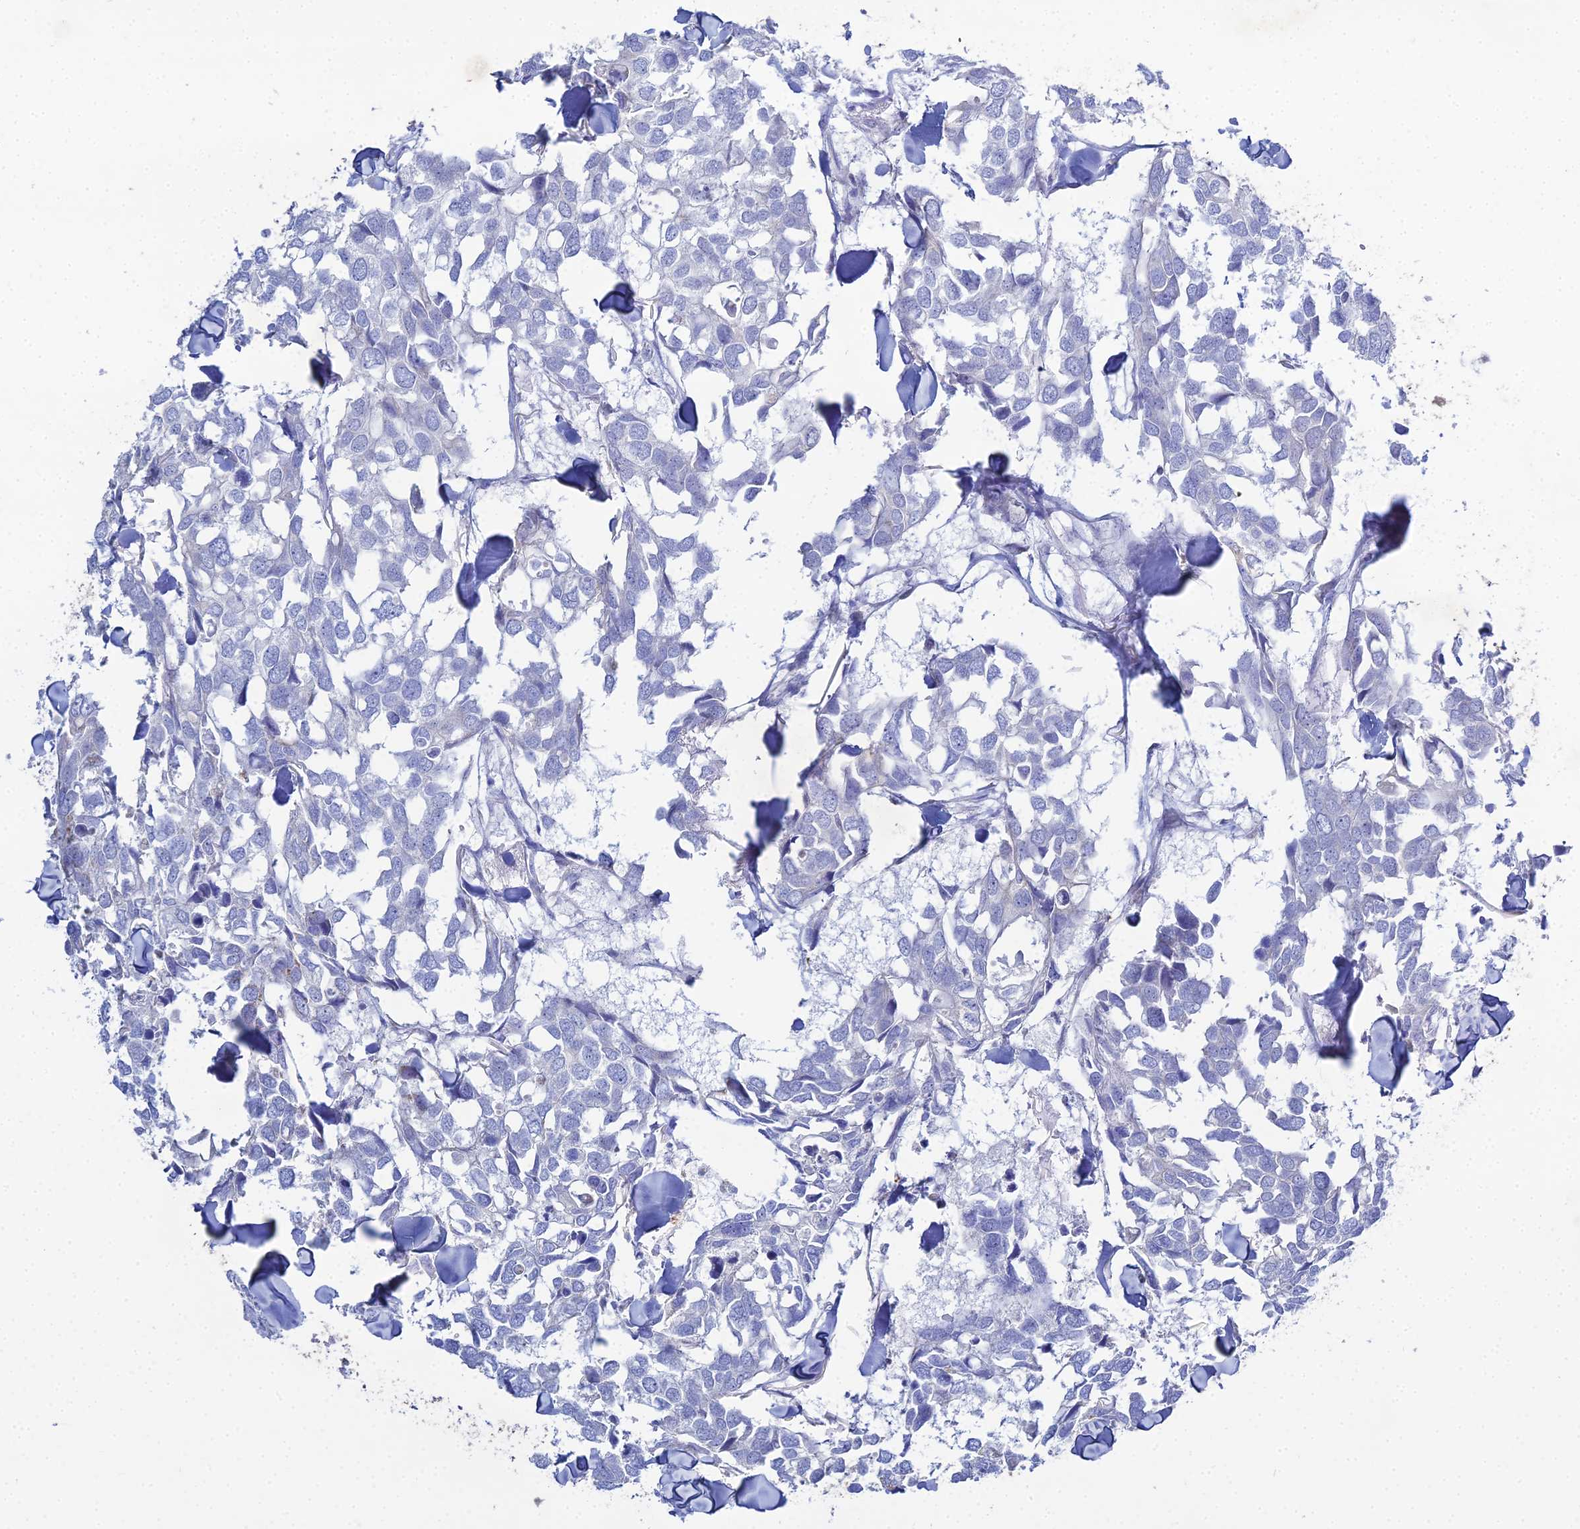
{"staining": {"intensity": "negative", "quantity": "none", "location": "none"}, "tissue": "breast cancer", "cell_type": "Tumor cells", "image_type": "cancer", "snomed": [{"axis": "morphology", "description": "Duct carcinoma"}, {"axis": "topography", "description": "Breast"}], "caption": "The micrograph displays no staining of tumor cells in breast cancer.", "gene": "DHX34", "patient": {"sex": "female", "age": 83}}